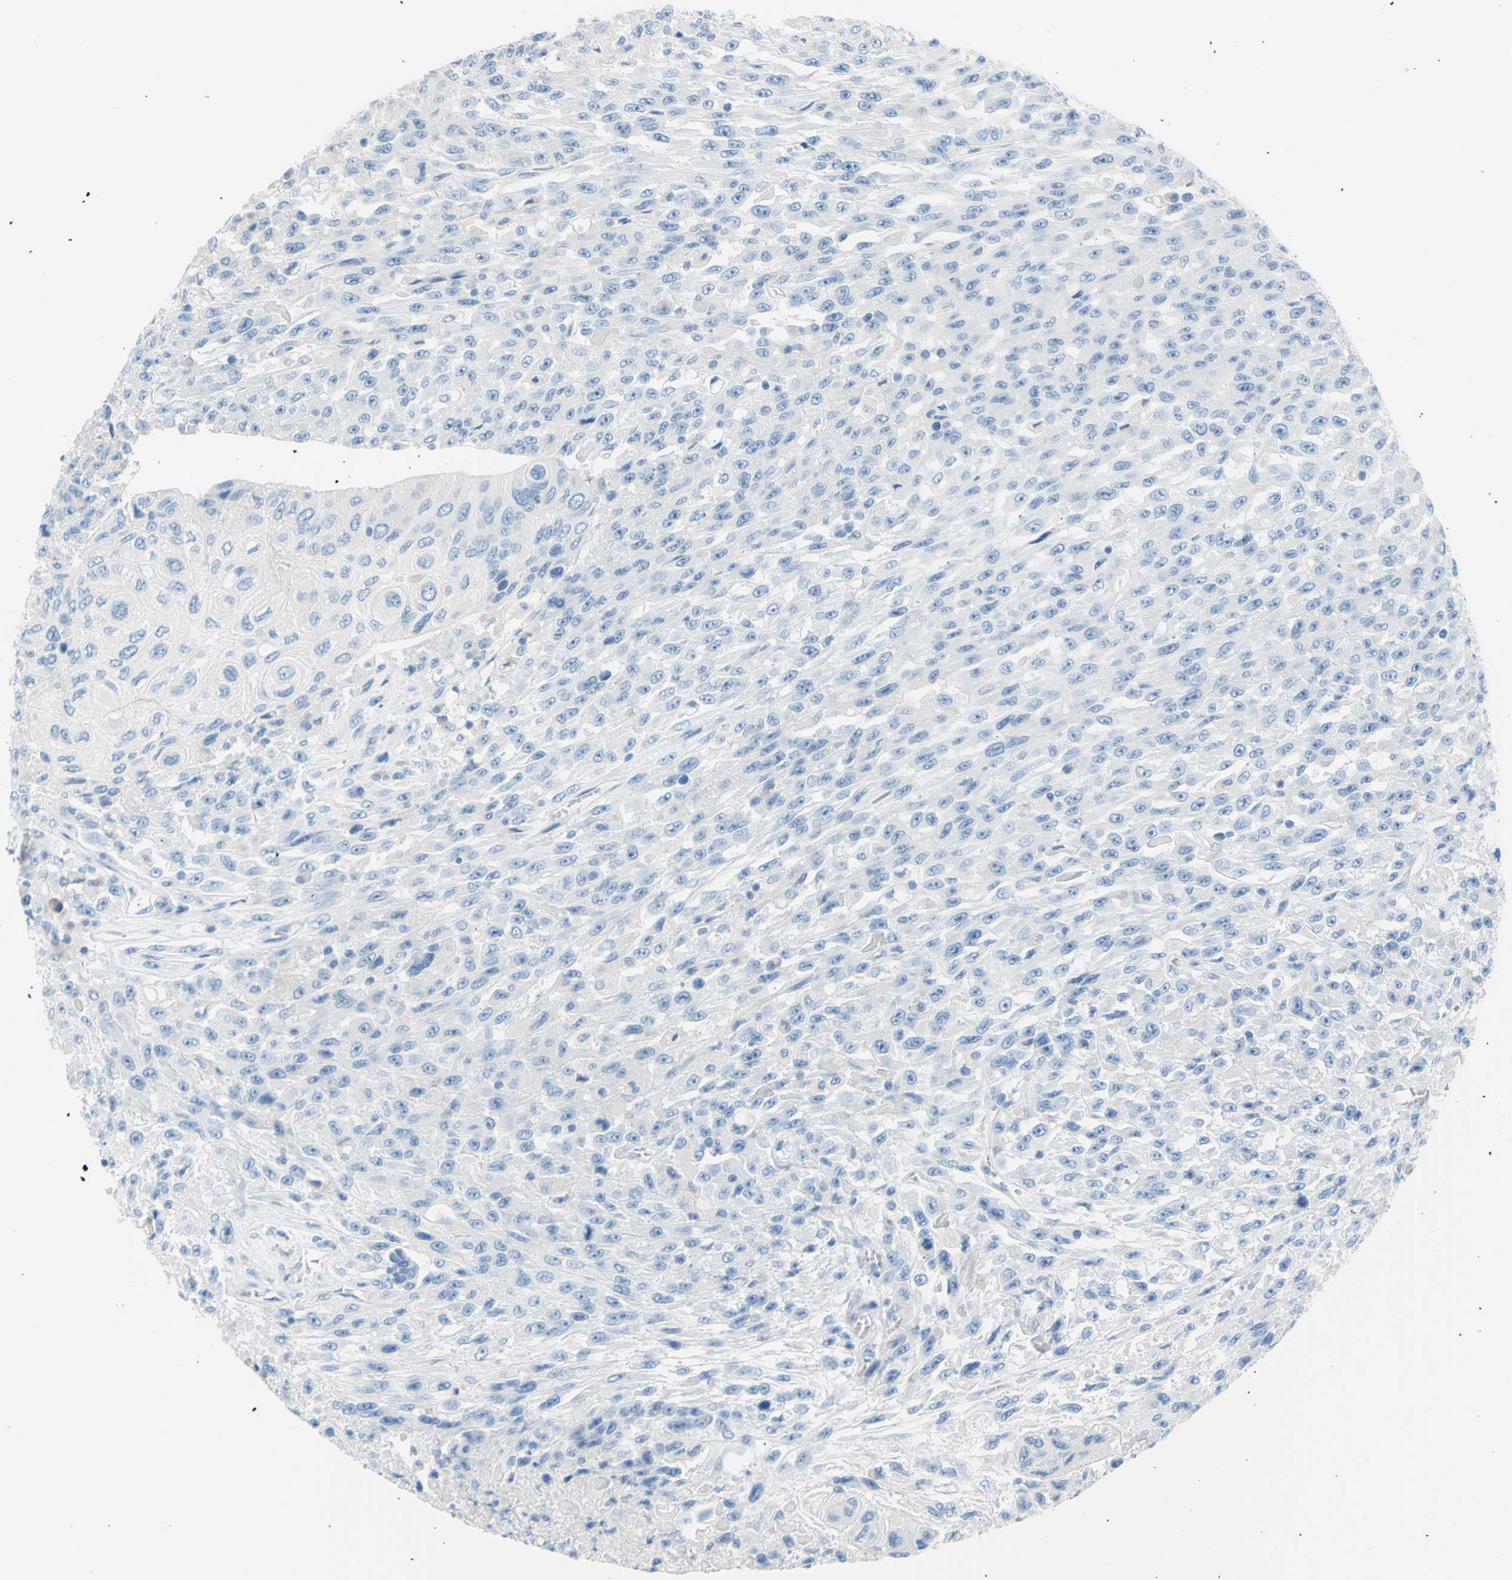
{"staining": {"intensity": "negative", "quantity": "none", "location": "none"}, "tissue": "urothelial cancer", "cell_type": "Tumor cells", "image_type": "cancer", "snomed": [{"axis": "morphology", "description": "Urothelial carcinoma, High grade"}, {"axis": "topography", "description": "Urinary bladder"}], "caption": "Tumor cells are negative for brown protein staining in urothelial cancer.", "gene": "DCT", "patient": {"sex": "male", "age": 66}}